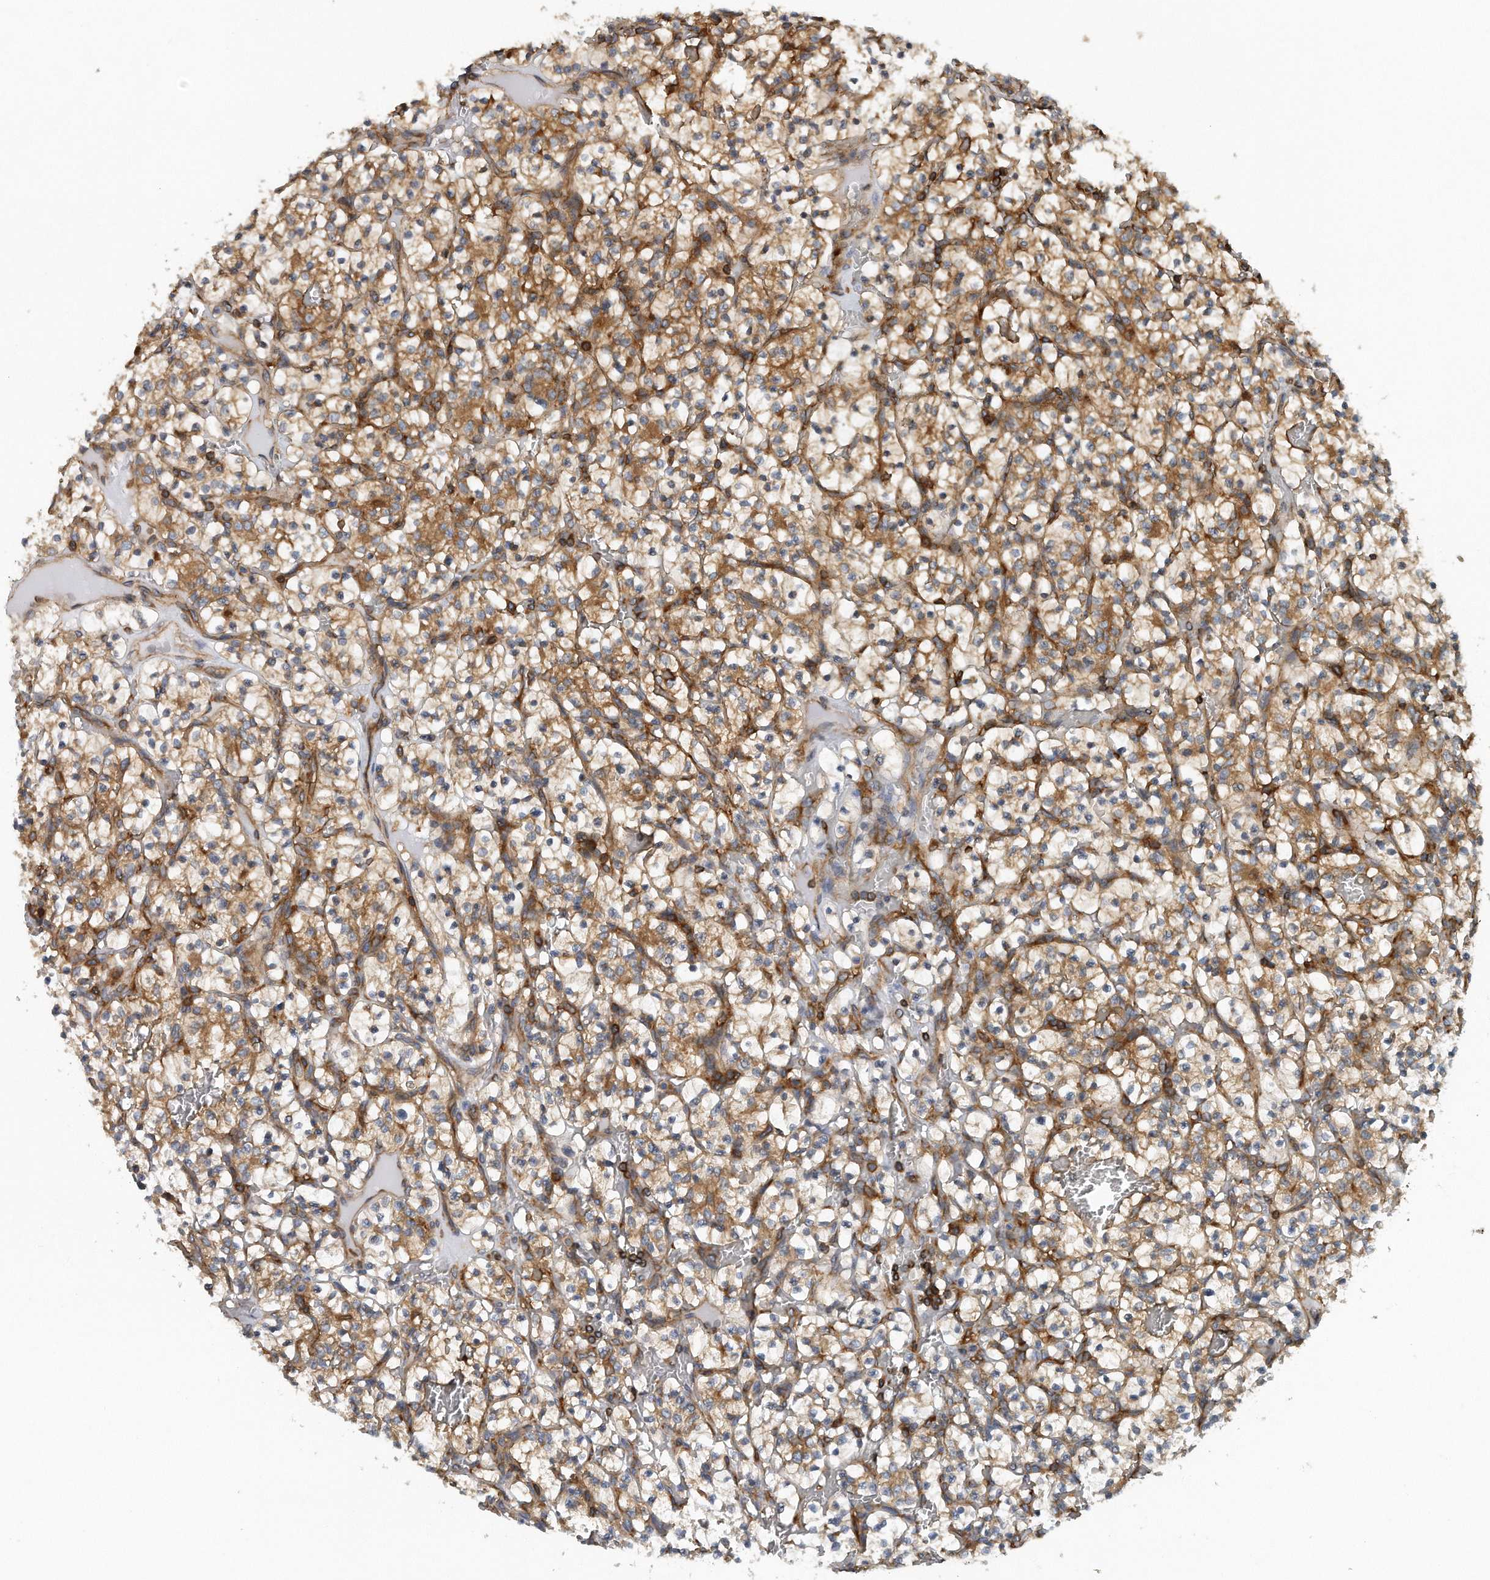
{"staining": {"intensity": "moderate", "quantity": ">75%", "location": "cytoplasmic/membranous"}, "tissue": "renal cancer", "cell_type": "Tumor cells", "image_type": "cancer", "snomed": [{"axis": "morphology", "description": "Adenocarcinoma, NOS"}, {"axis": "topography", "description": "Kidney"}], "caption": "A micrograph of human renal adenocarcinoma stained for a protein shows moderate cytoplasmic/membranous brown staining in tumor cells. The staining was performed using DAB, with brown indicating positive protein expression. Nuclei are stained blue with hematoxylin.", "gene": "EIF3I", "patient": {"sex": "female", "age": 57}}